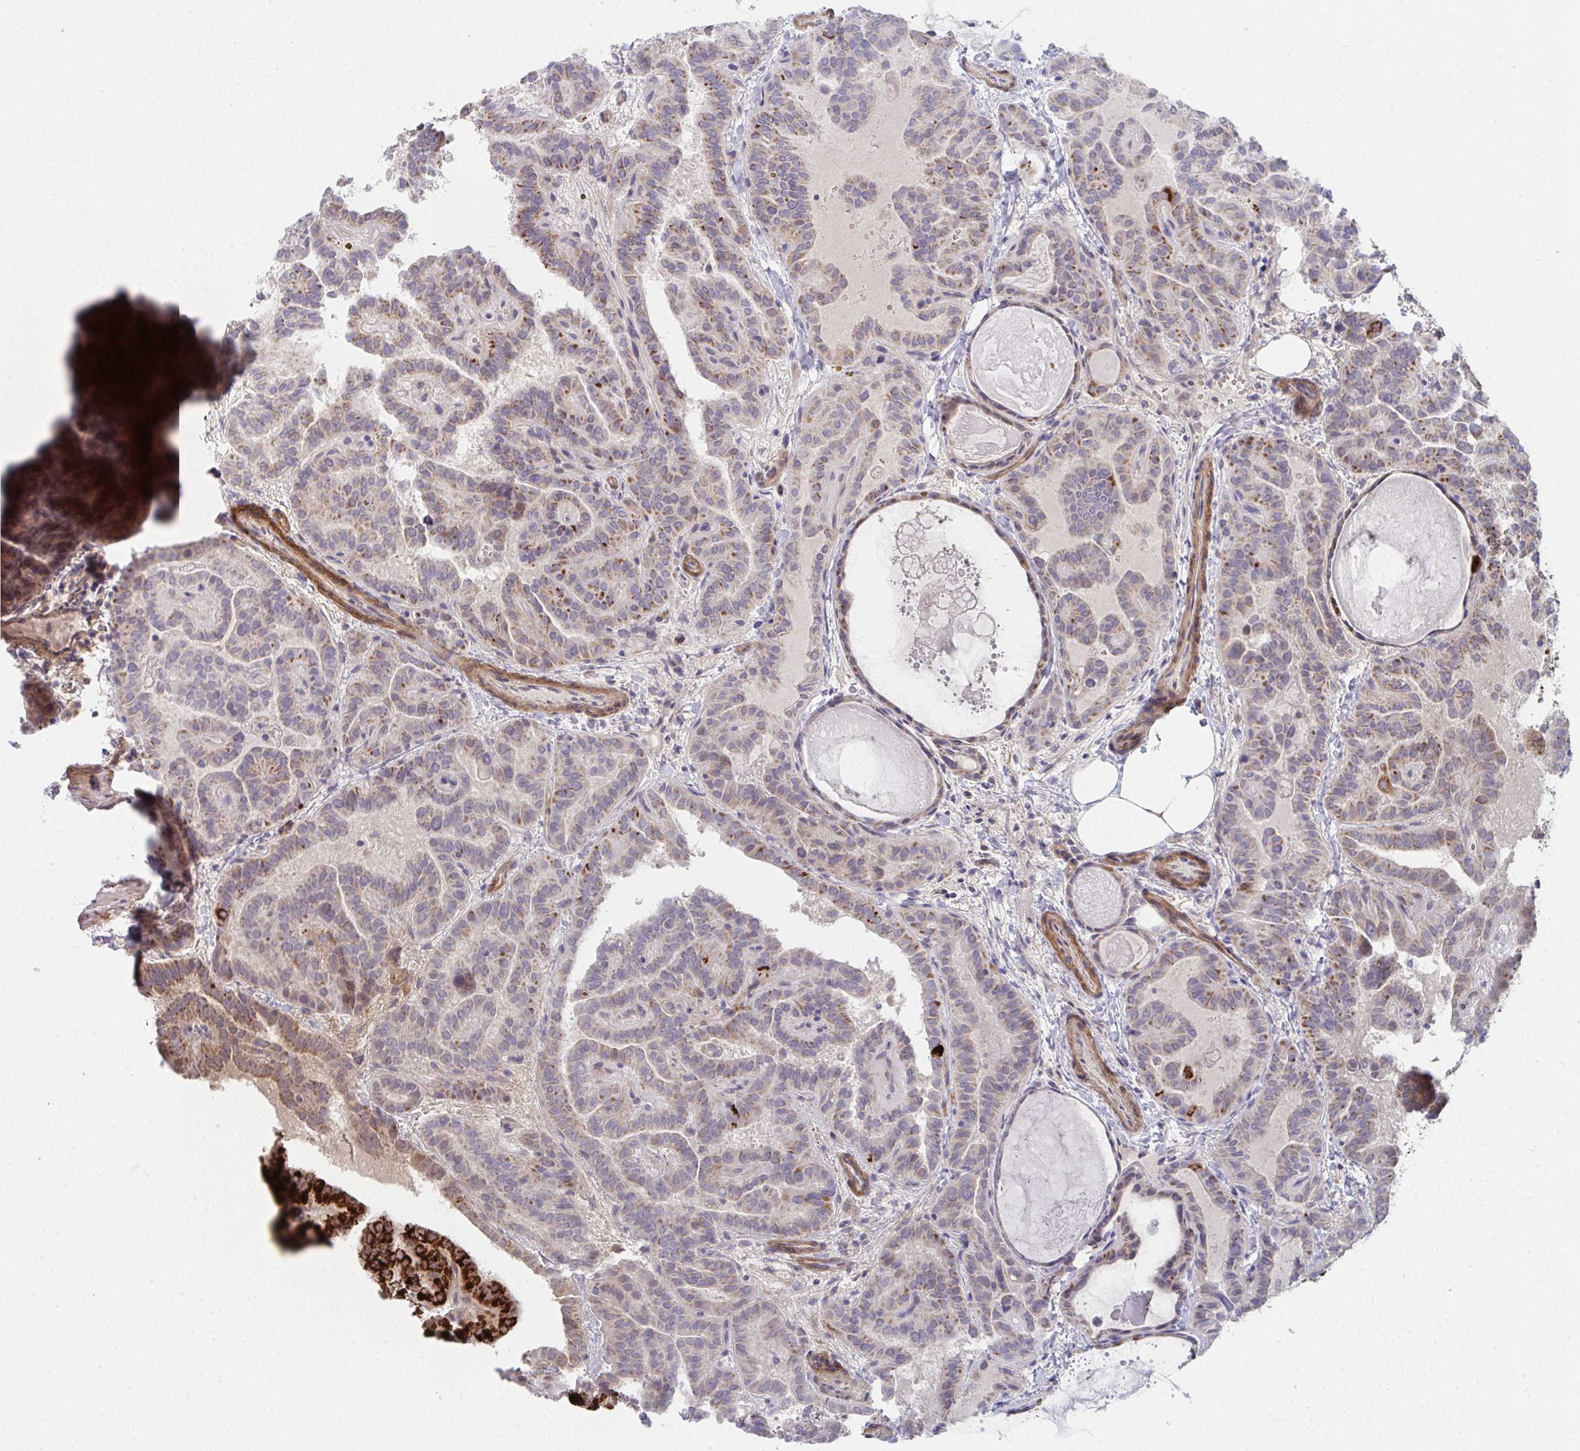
{"staining": {"intensity": "moderate", "quantity": "25%-75%", "location": "cytoplasmic/membranous"}, "tissue": "thyroid cancer", "cell_type": "Tumor cells", "image_type": "cancer", "snomed": [{"axis": "morphology", "description": "Papillary adenocarcinoma, NOS"}, {"axis": "topography", "description": "Thyroid gland"}], "caption": "Immunohistochemical staining of thyroid cancer (papillary adenocarcinoma) reveals medium levels of moderate cytoplasmic/membranous positivity in approximately 25%-75% of tumor cells.", "gene": "VWDE", "patient": {"sex": "female", "age": 46}}